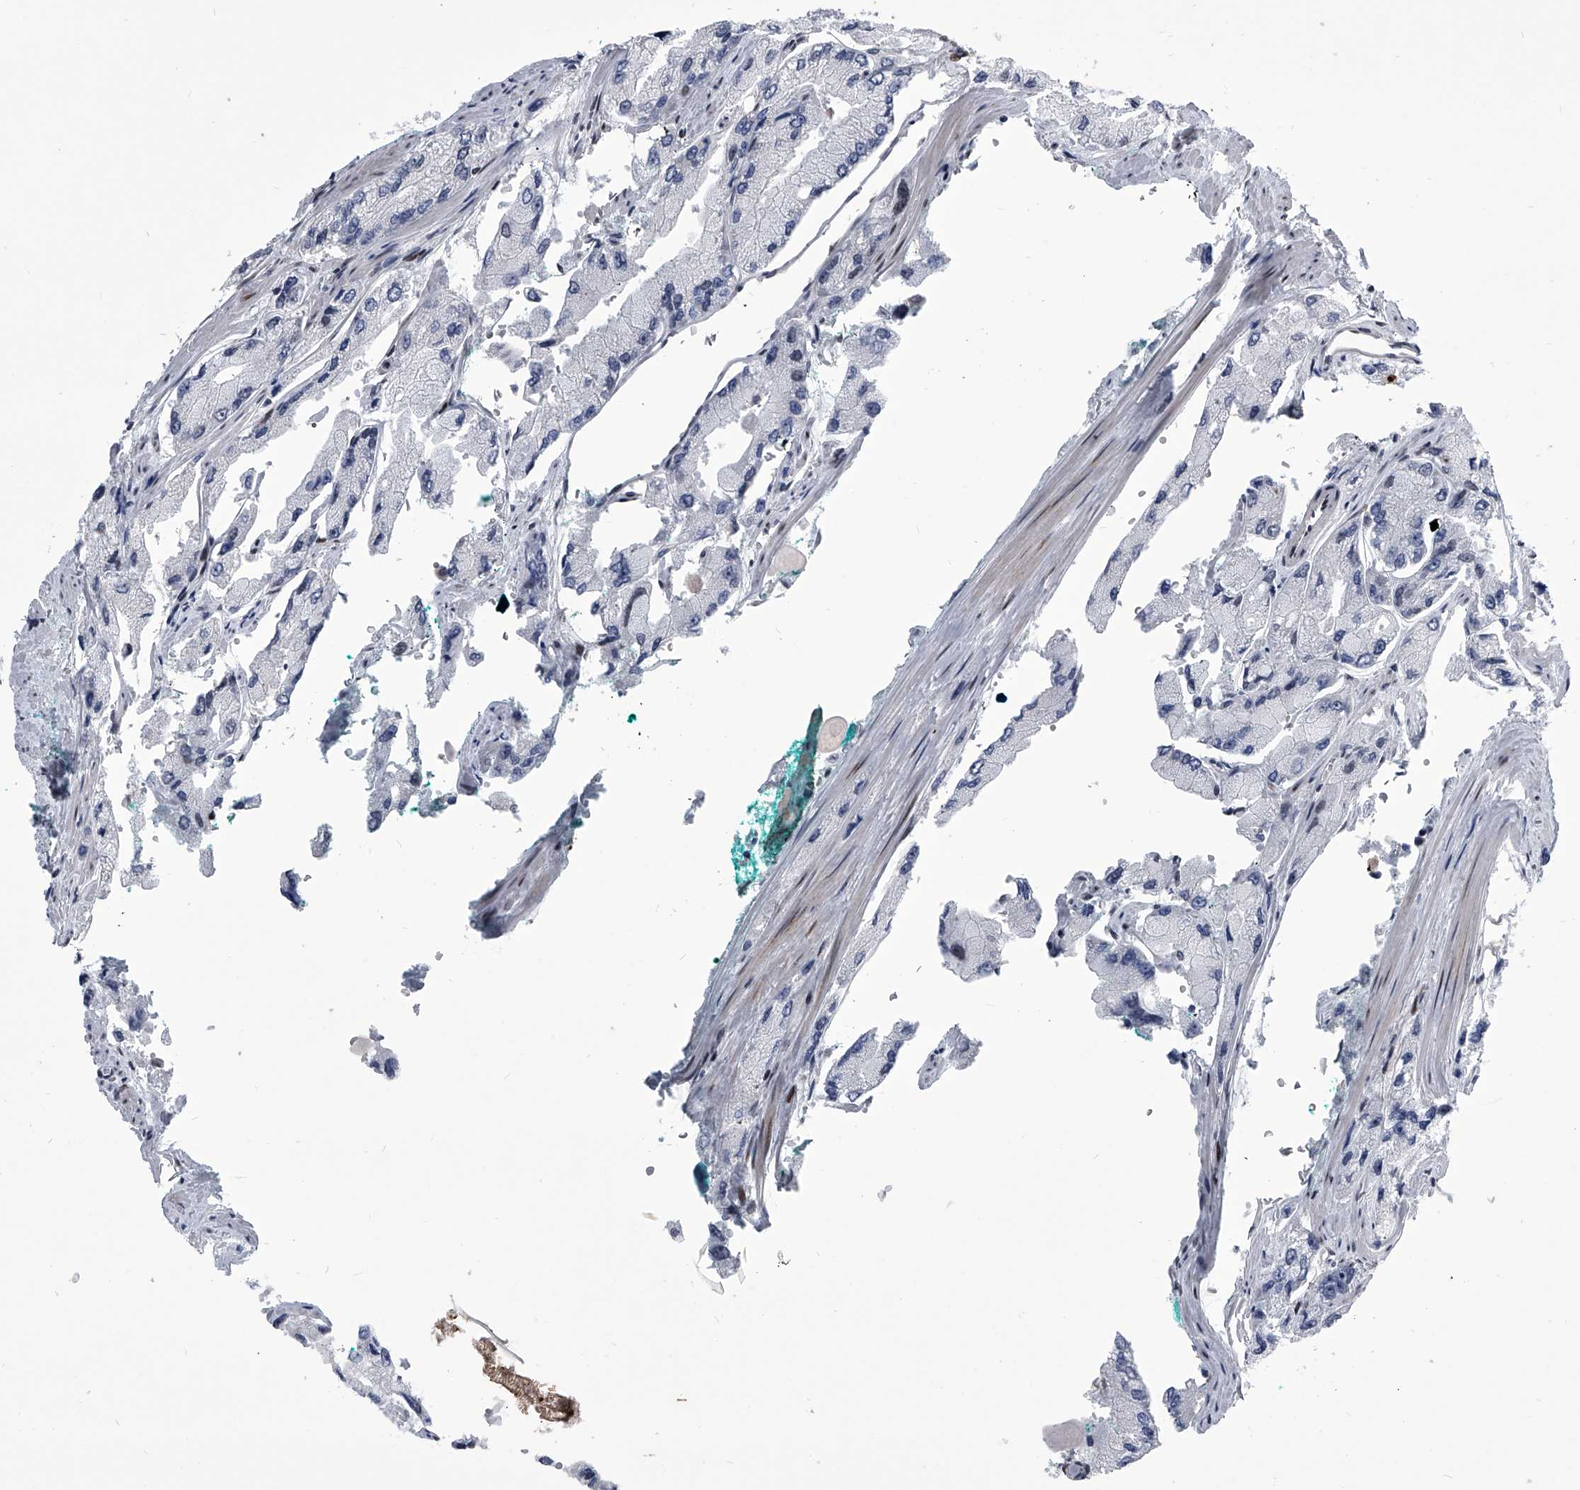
{"staining": {"intensity": "negative", "quantity": "none", "location": "none"}, "tissue": "prostate cancer", "cell_type": "Tumor cells", "image_type": "cancer", "snomed": [{"axis": "morphology", "description": "Adenocarcinoma, High grade"}, {"axis": "topography", "description": "Prostate"}], "caption": "DAB immunohistochemical staining of prostate adenocarcinoma (high-grade) exhibits no significant positivity in tumor cells.", "gene": "CMTR1", "patient": {"sex": "male", "age": 58}}